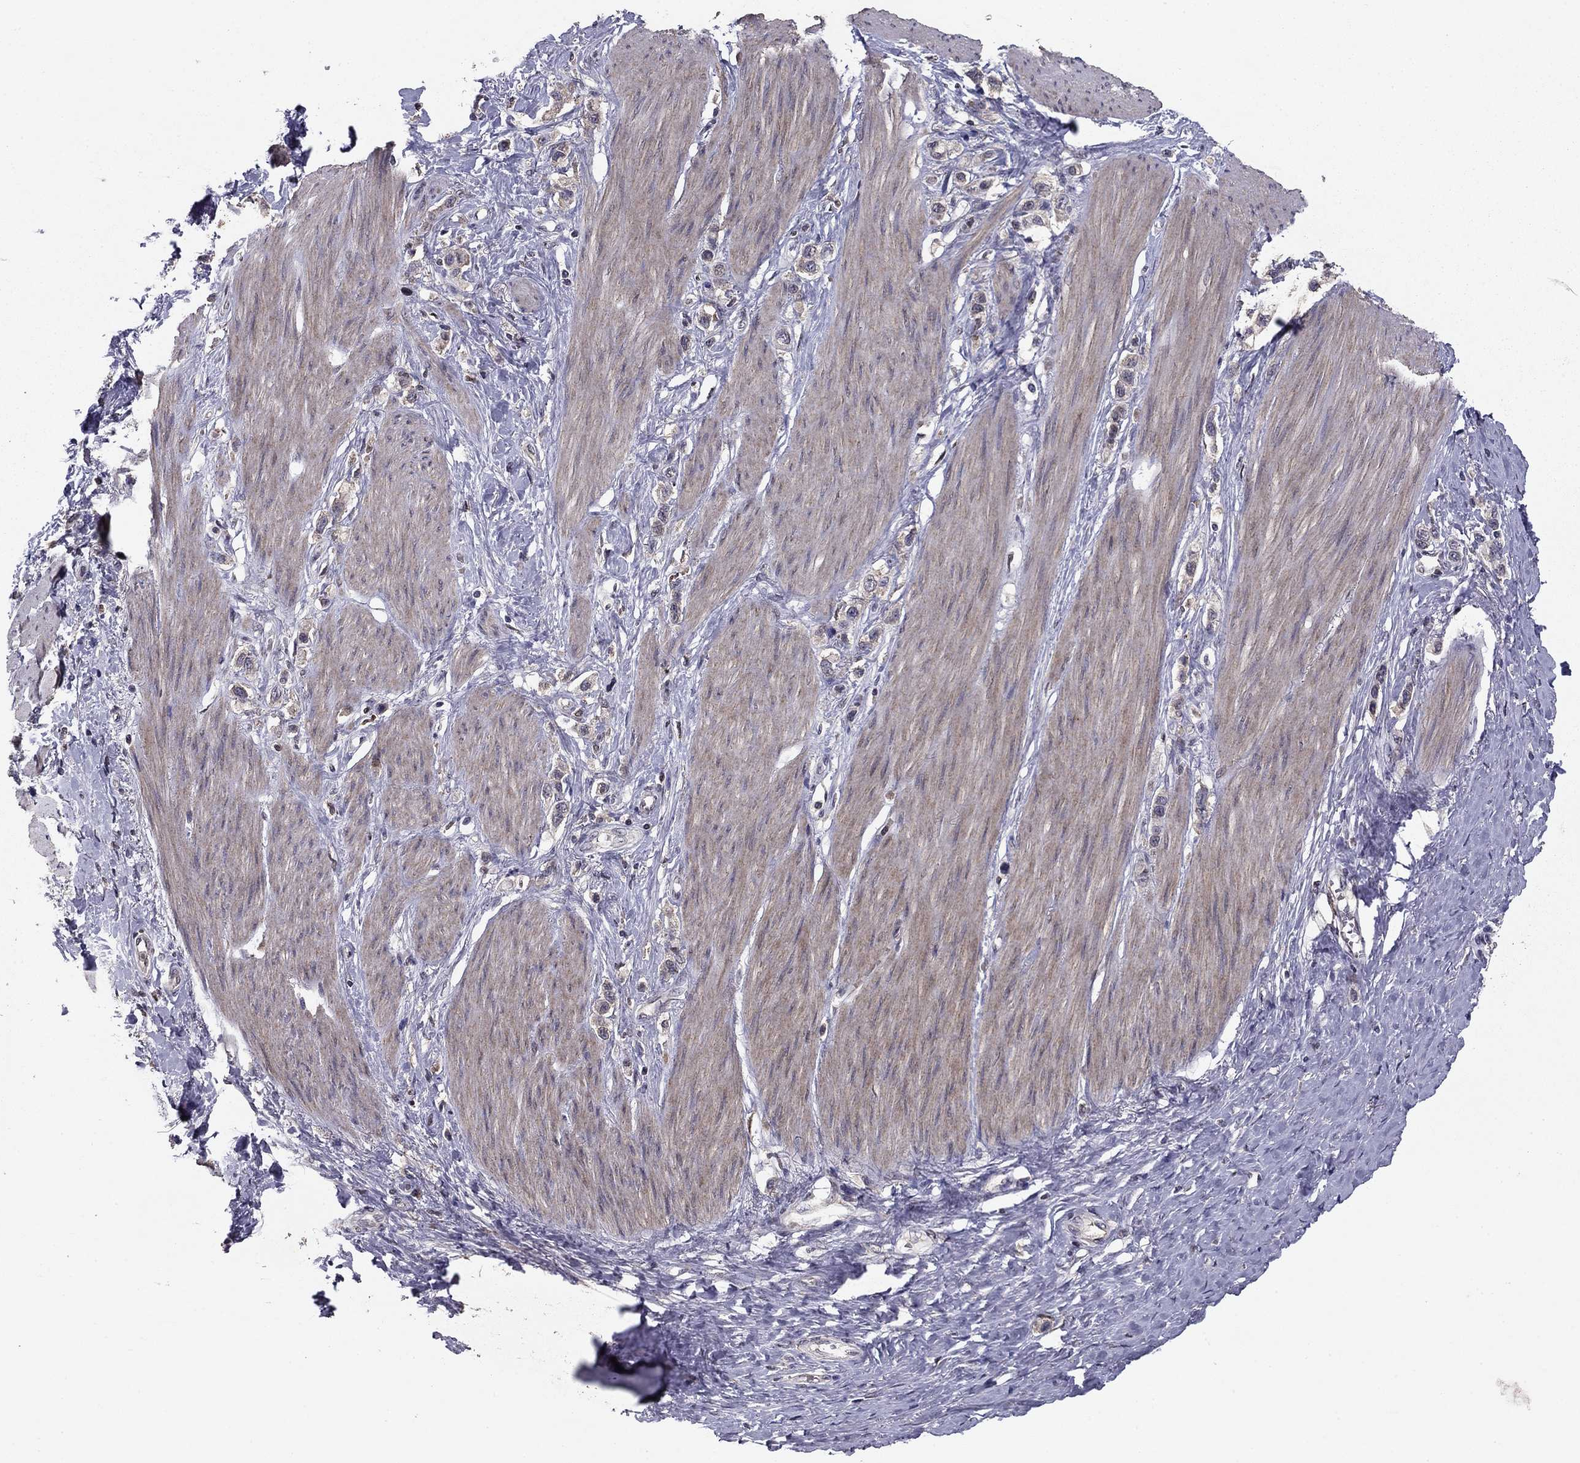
{"staining": {"intensity": "negative", "quantity": "none", "location": "none"}, "tissue": "stomach cancer", "cell_type": "Tumor cells", "image_type": "cancer", "snomed": [{"axis": "morphology", "description": "Normal tissue, NOS"}, {"axis": "morphology", "description": "Adenocarcinoma, NOS"}, {"axis": "morphology", "description": "Adenocarcinoma, High grade"}, {"axis": "topography", "description": "Stomach, upper"}, {"axis": "topography", "description": "Stomach"}], "caption": "Immunohistochemistry (IHC) image of adenocarcinoma (stomach) stained for a protein (brown), which shows no positivity in tumor cells.", "gene": "HCN1", "patient": {"sex": "female", "age": 65}}